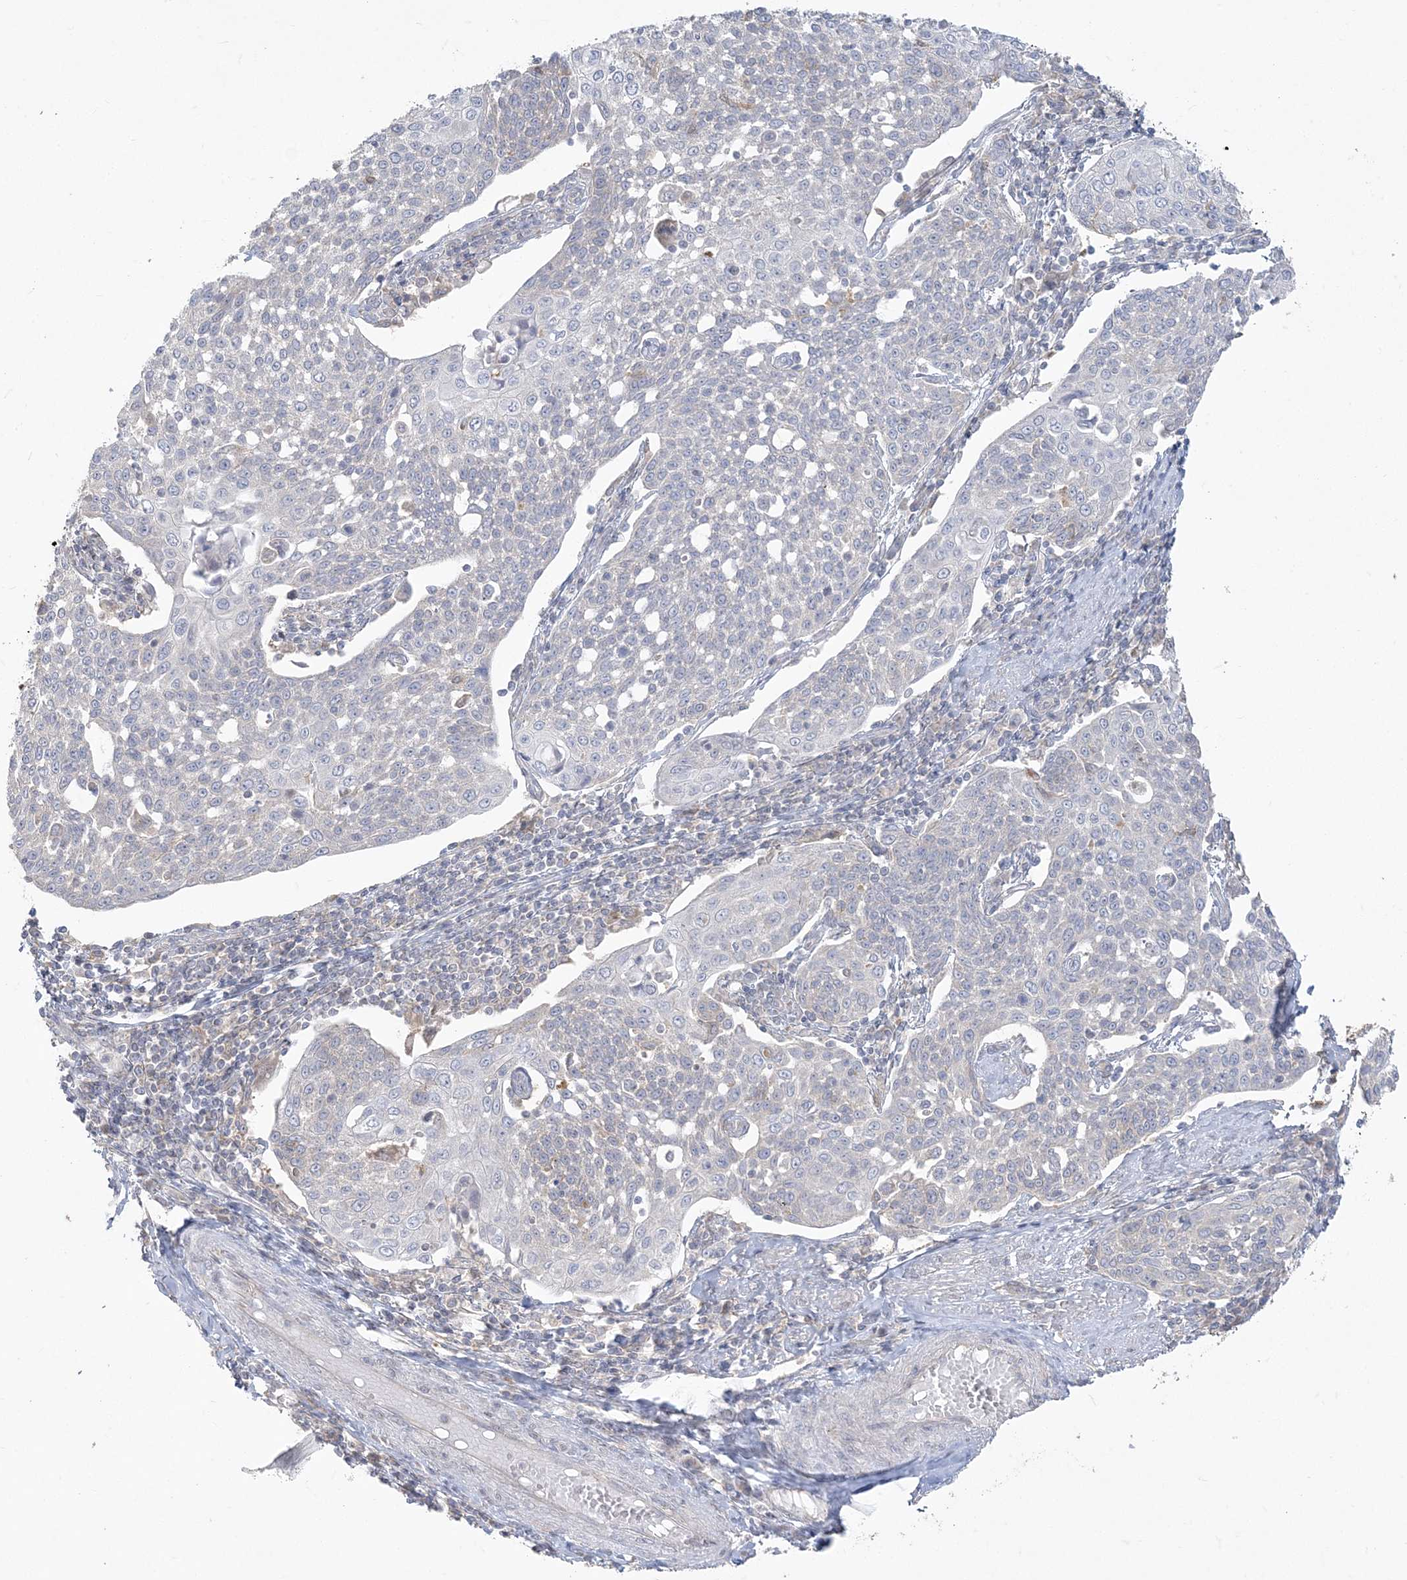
{"staining": {"intensity": "negative", "quantity": "none", "location": "none"}, "tissue": "cervical cancer", "cell_type": "Tumor cells", "image_type": "cancer", "snomed": [{"axis": "morphology", "description": "Squamous cell carcinoma, NOS"}, {"axis": "topography", "description": "Cervix"}], "caption": "Cervical squamous cell carcinoma stained for a protein using IHC displays no expression tumor cells.", "gene": "ZC3H6", "patient": {"sex": "female", "age": 34}}